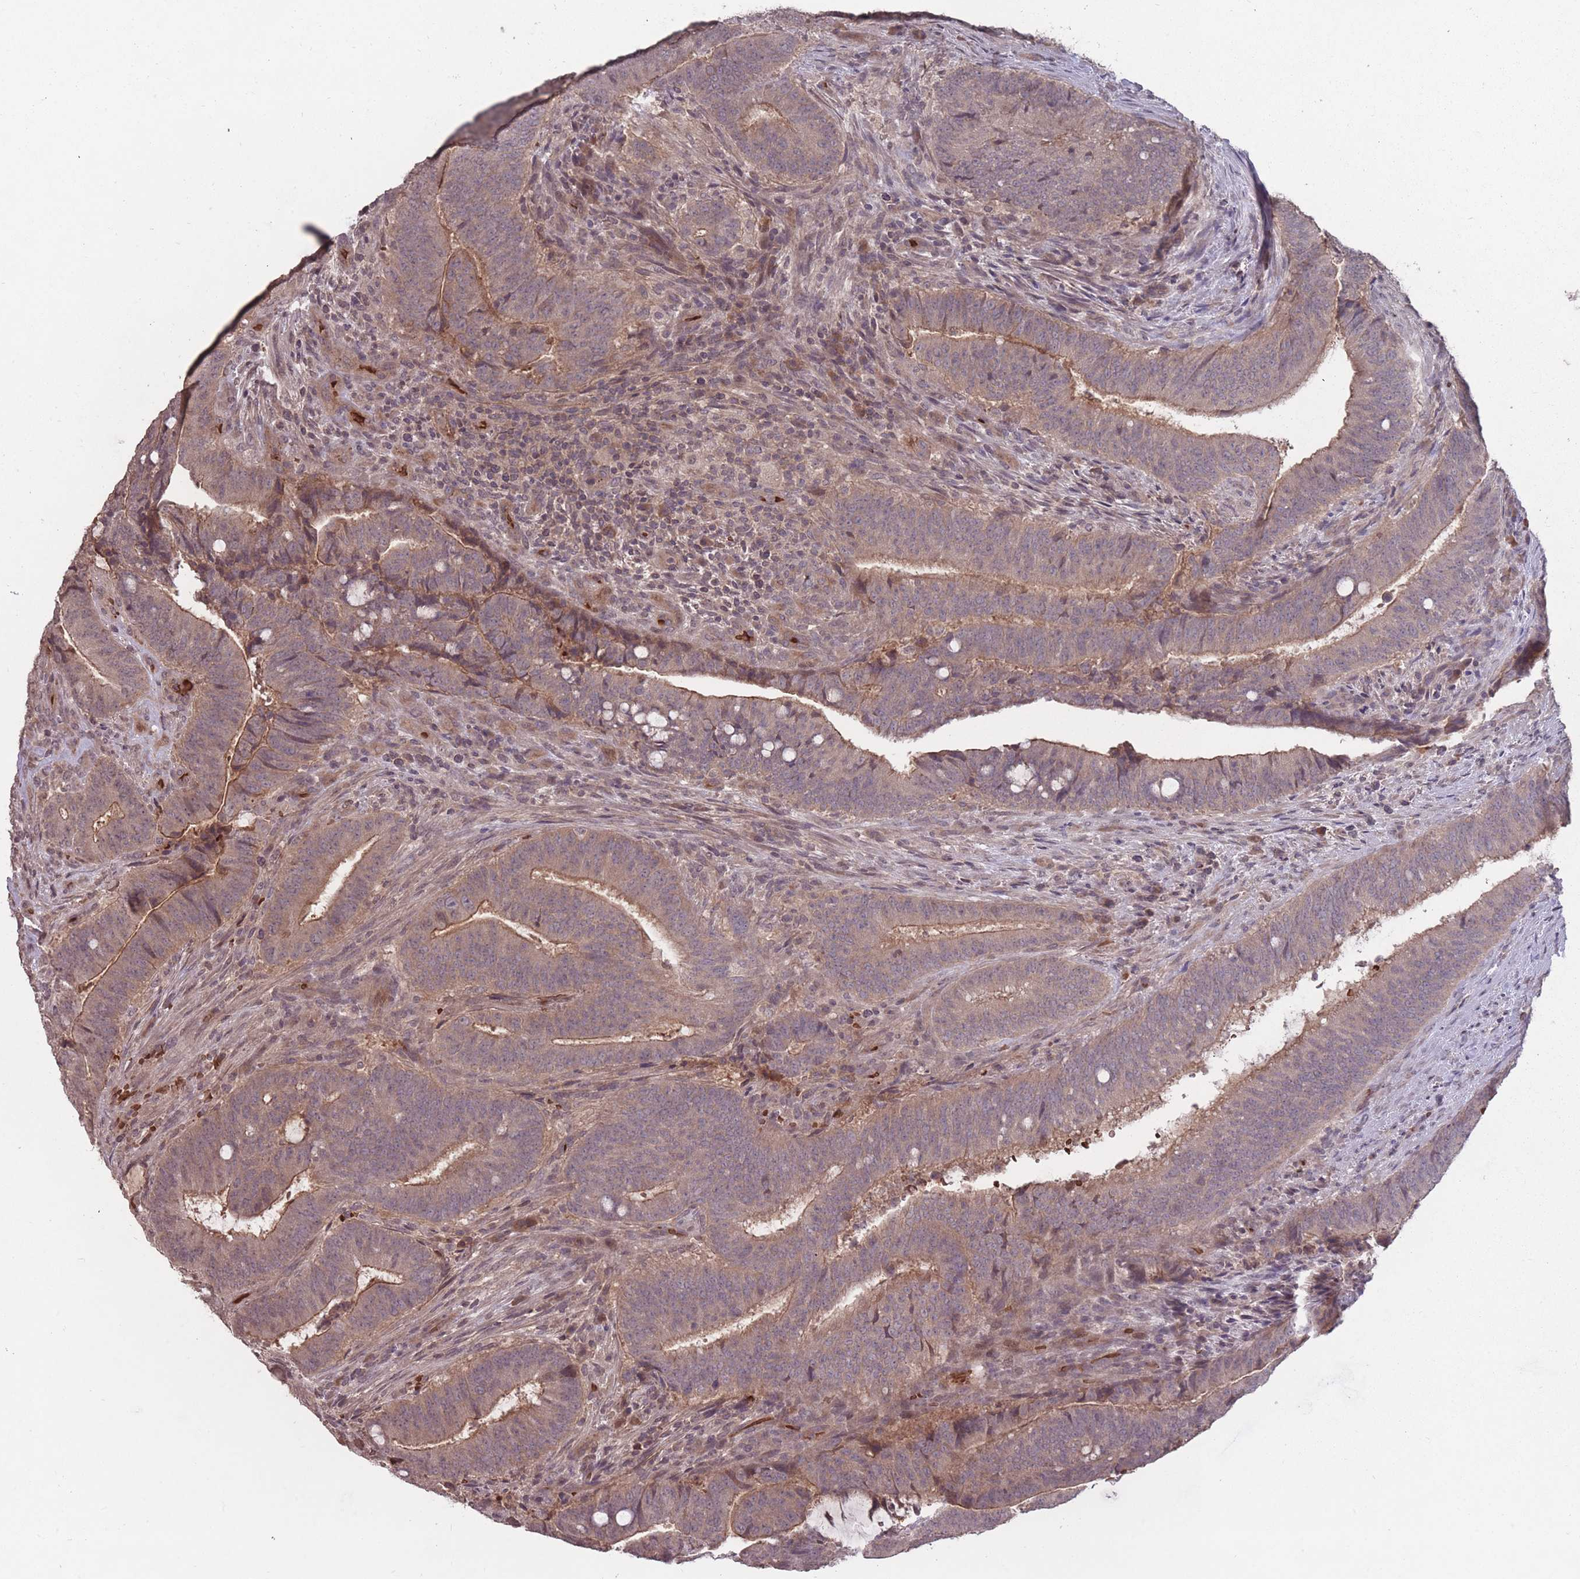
{"staining": {"intensity": "moderate", "quantity": "25%-75%", "location": "cytoplasmic/membranous"}, "tissue": "colorectal cancer", "cell_type": "Tumor cells", "image_type": "cancer", "snomed": [{"axis": "morphology", "description": "Adenocarcinoma, NOS"}, {"axis": "topography", "description": "Colon"}], "caption": "IHC histopathology image of neoplastic tissue: colorectal cancer (adenocarcinoma) stained using immunohistochemistry (IHC) demonstrates medium levels of moderate protein expression localized specifically in the cytoplasmic/membranous of tumor cells, appearing as a cytoplasmic/membranous brown color.", "gene": "ADCYAP1R1", "patient": {"sex": "female", "age": 43}}